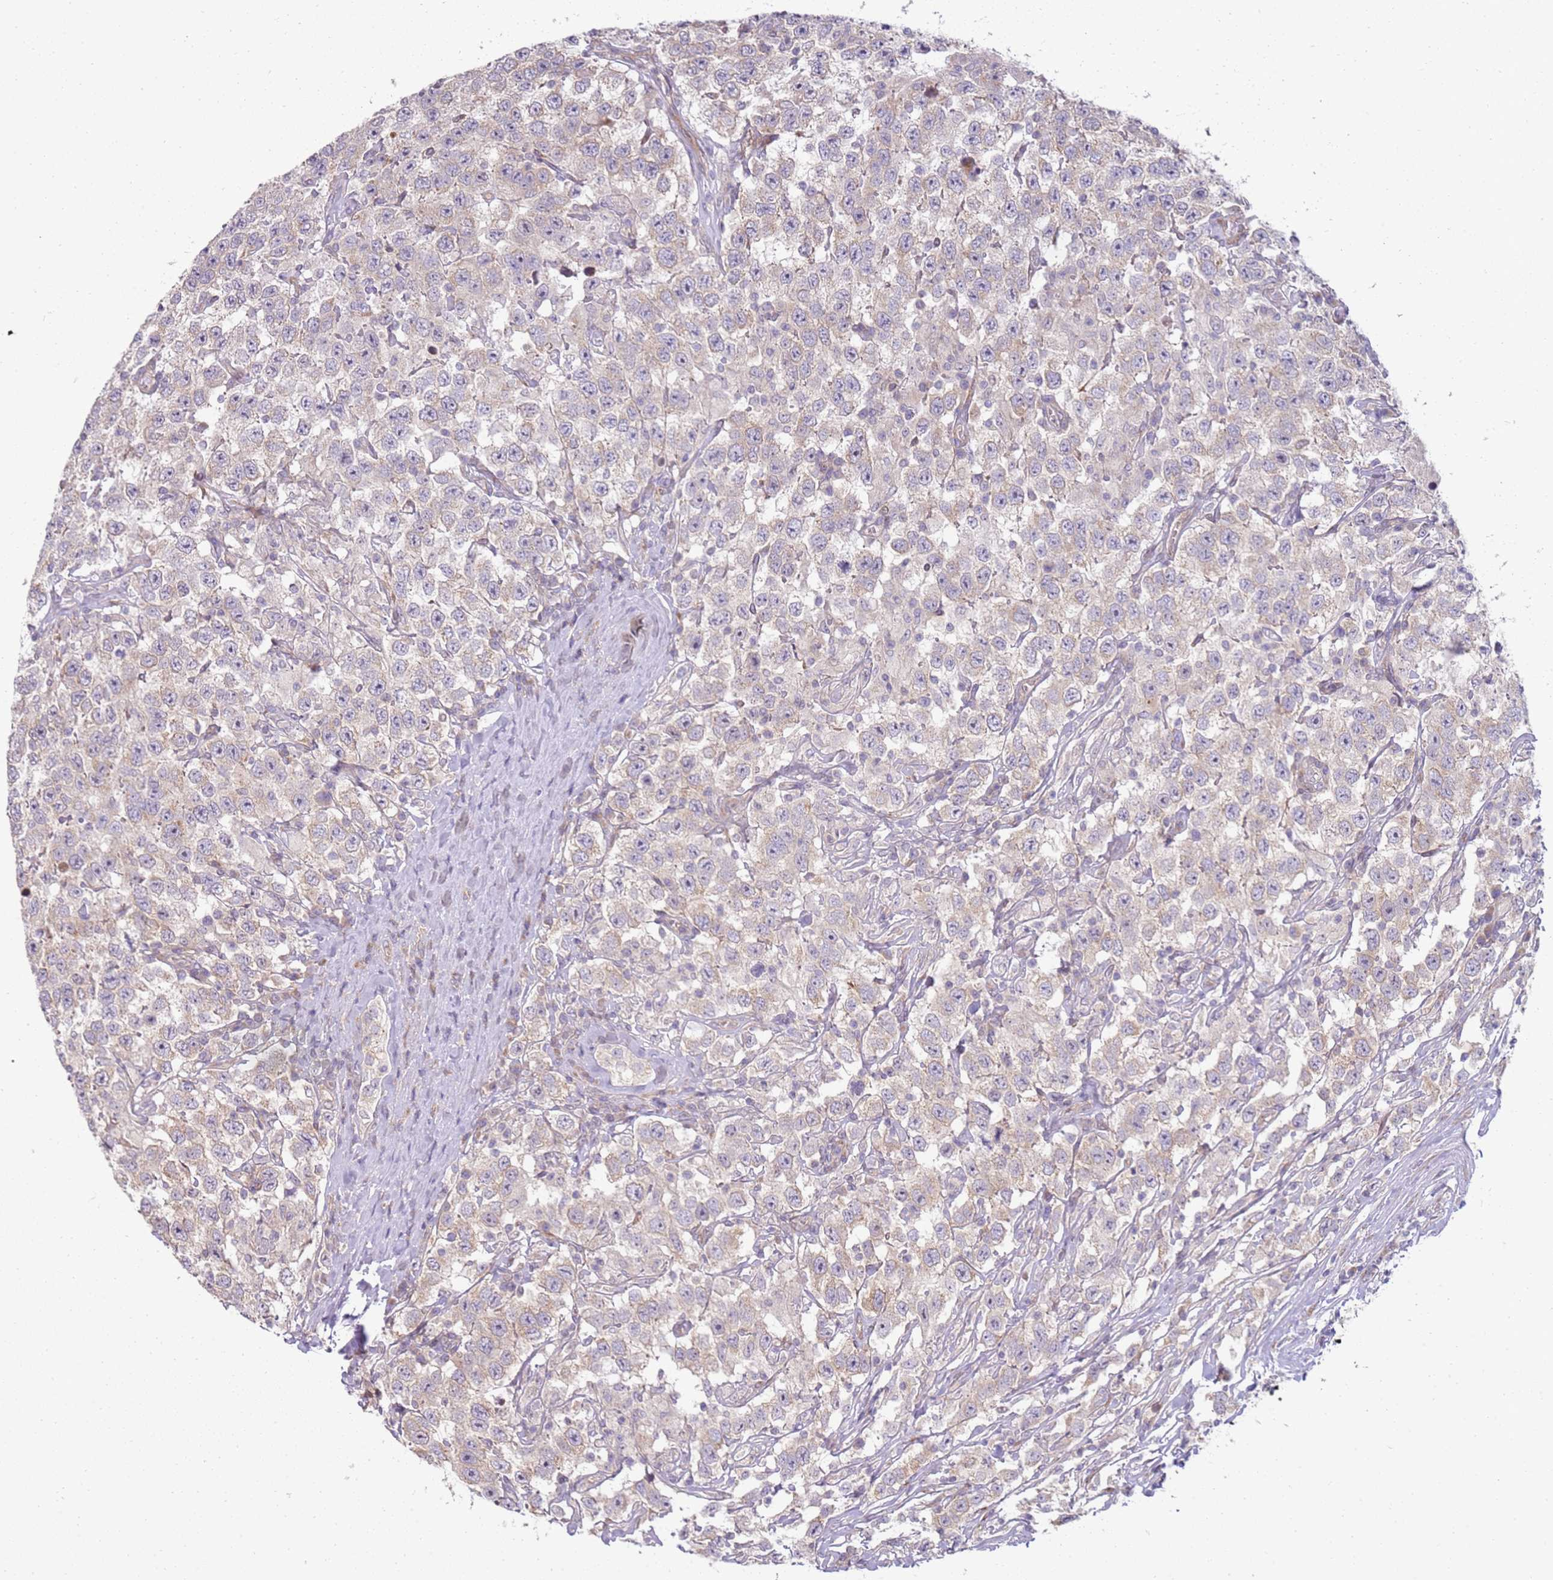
{"staining": {"intensity": "weak", "quantity": "<25%", "location": "cytoplasmic/membranous"}, "tissue": "testis cancer", "cell_type": "Tumor cells", "image_type": "cancer", "snomed": [{"axis": "morphology", "description": "Seminoma, NOS"}, {"axis": "topography", "description": "Testis"}], "caption": "Testis seminoma stained for a protein using immunohistochemistry displays no positivity tumor cells.", "gene": "GRAP", "patient": {"sex": "male", "age": 41}}